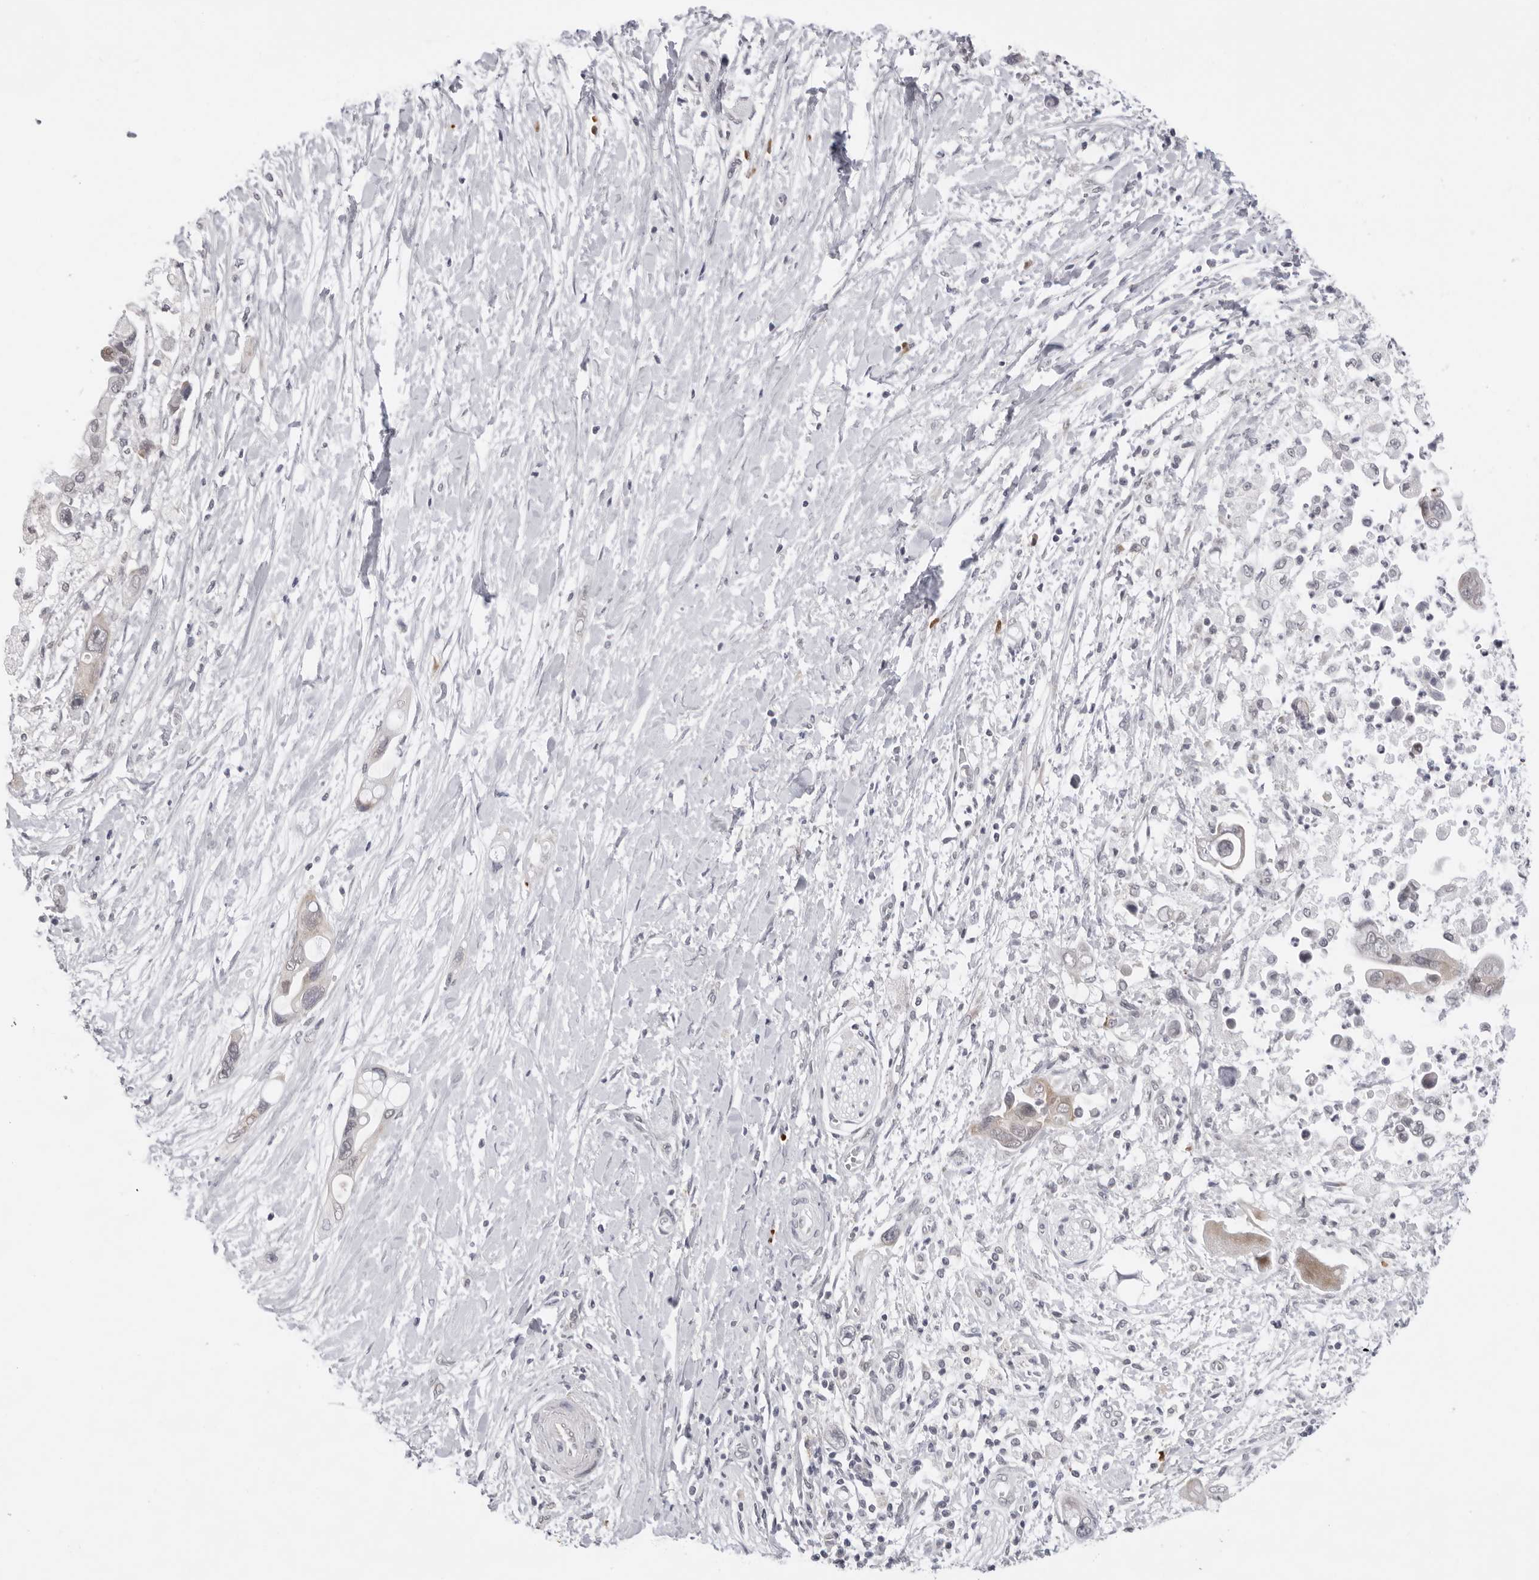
{"staining": {"intensity": "weak", "quantity": "25%-75%", "location": "cytoplasmic/membranous"}, "tissue": "pancreatic cancer", "cell_type": "Tumor cells", "image_type": "cancer", "snomed": [{"axis": "morphology", "description": "Adenocarcinoma, NOS"}, {"axis": "topography", "description": "Pancreas"}], "caption": "A histopathology image of human pancreatic cancer stained for a protein demonstrates weak cytoplasmic/membranous brown staining in tumor cells.", "gene": "IL17RA", "patient": {"sex": "female", "age": 72}}